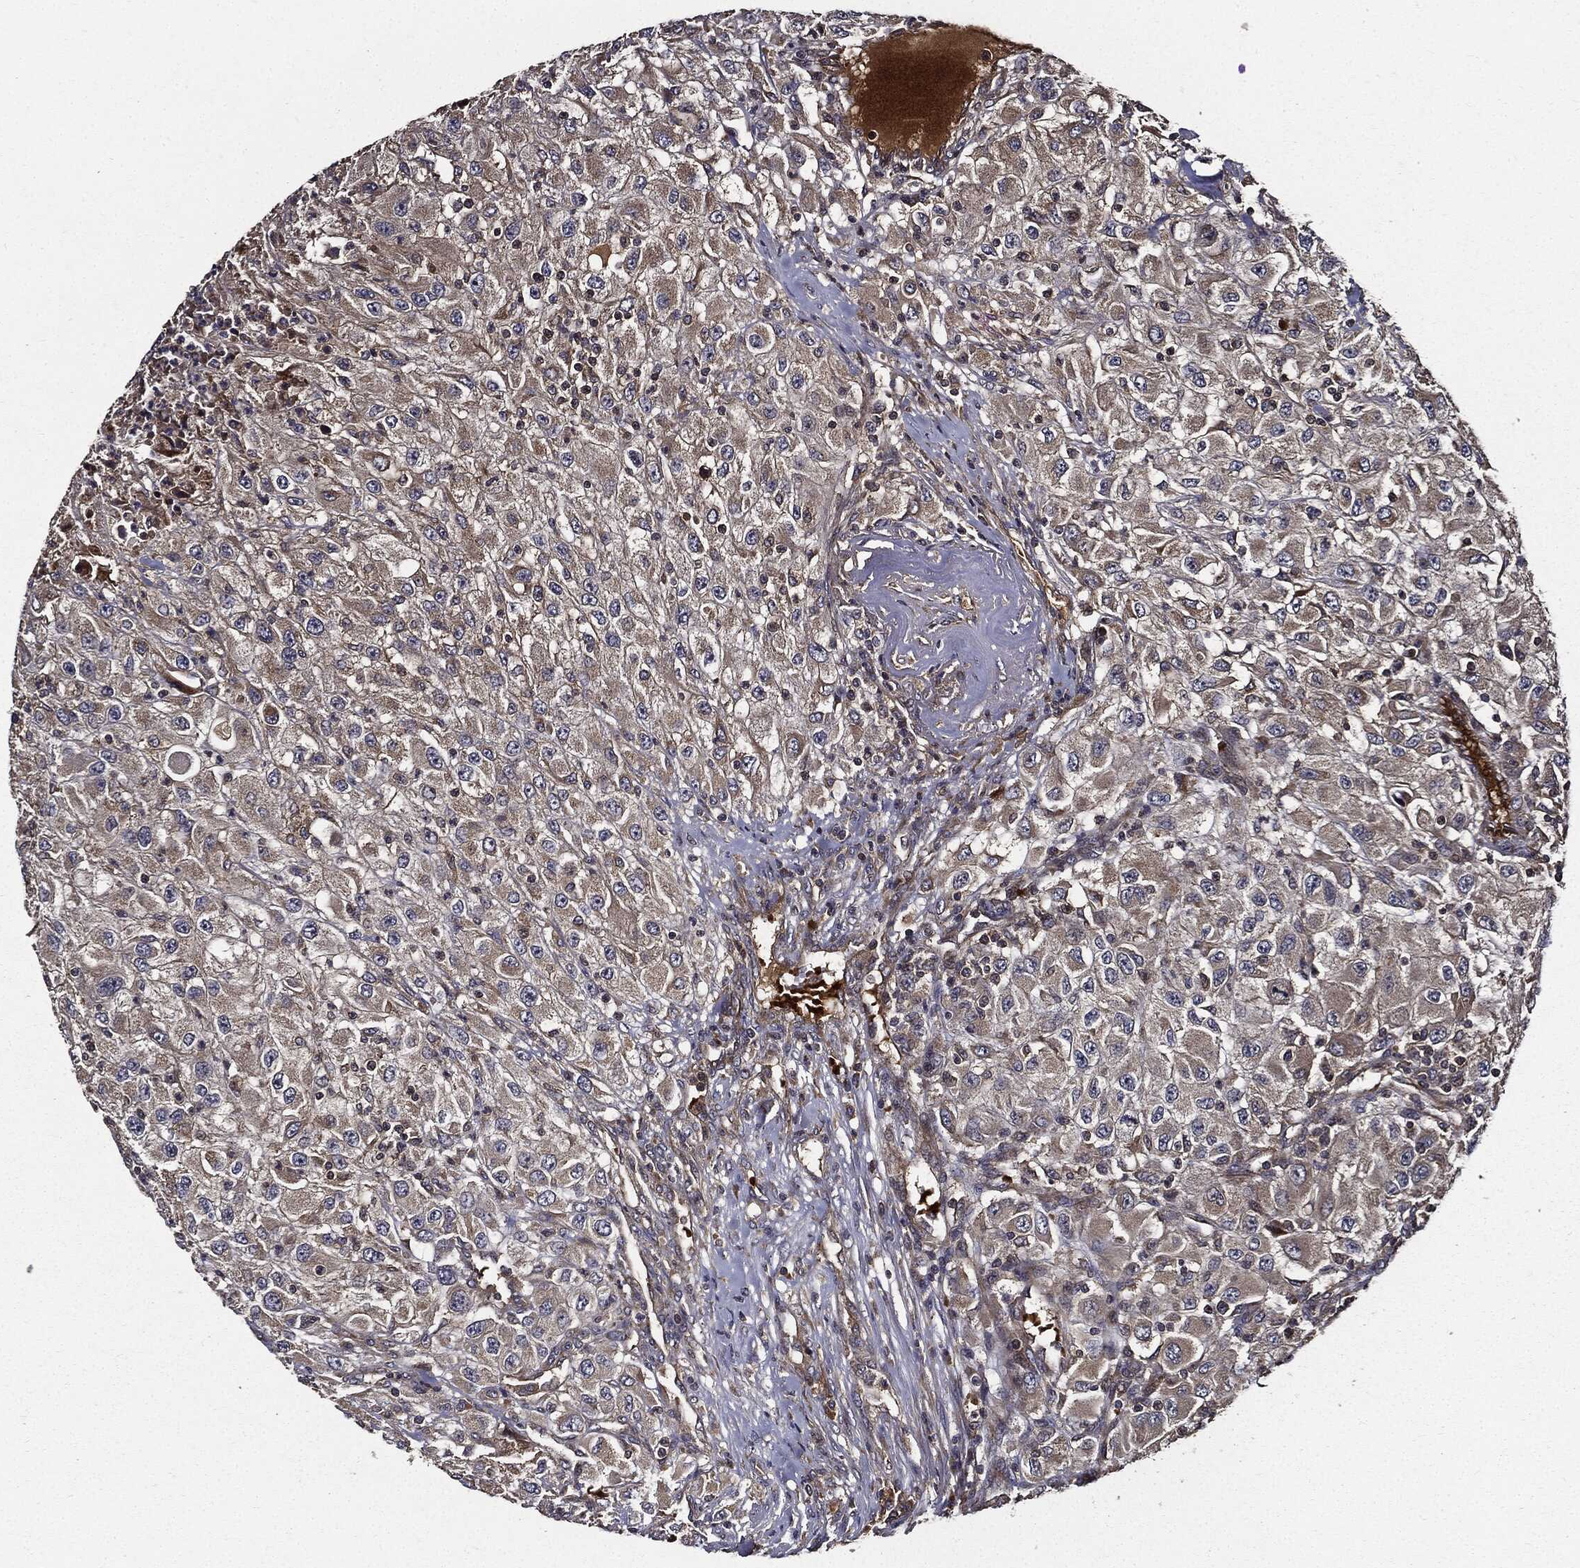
{"staining": {"intensity": "moderate", "quantity": "<25%", "location": "cytoplasmic/membranous"}, "tissue": "renal cancer", "cell_type": "Tumor cells", "image_type": "cancer", "snomed": [{"axis": "morphology", "description": "Adenocarcinoma, NOS"}, {"axis": "topography", "description": "Kidney"}], "caption": "A high-resolution micrograph shows immunohistochemistry staining of renal adenocarcinoma, which shows moderate cytoplasmic/membranous positivity in about <25% of tumor cells. (Brightfield microscopy of DAB IHC at high magnification).", "gene": "HTT", "patient": {"sex": "female", "age": 67}}